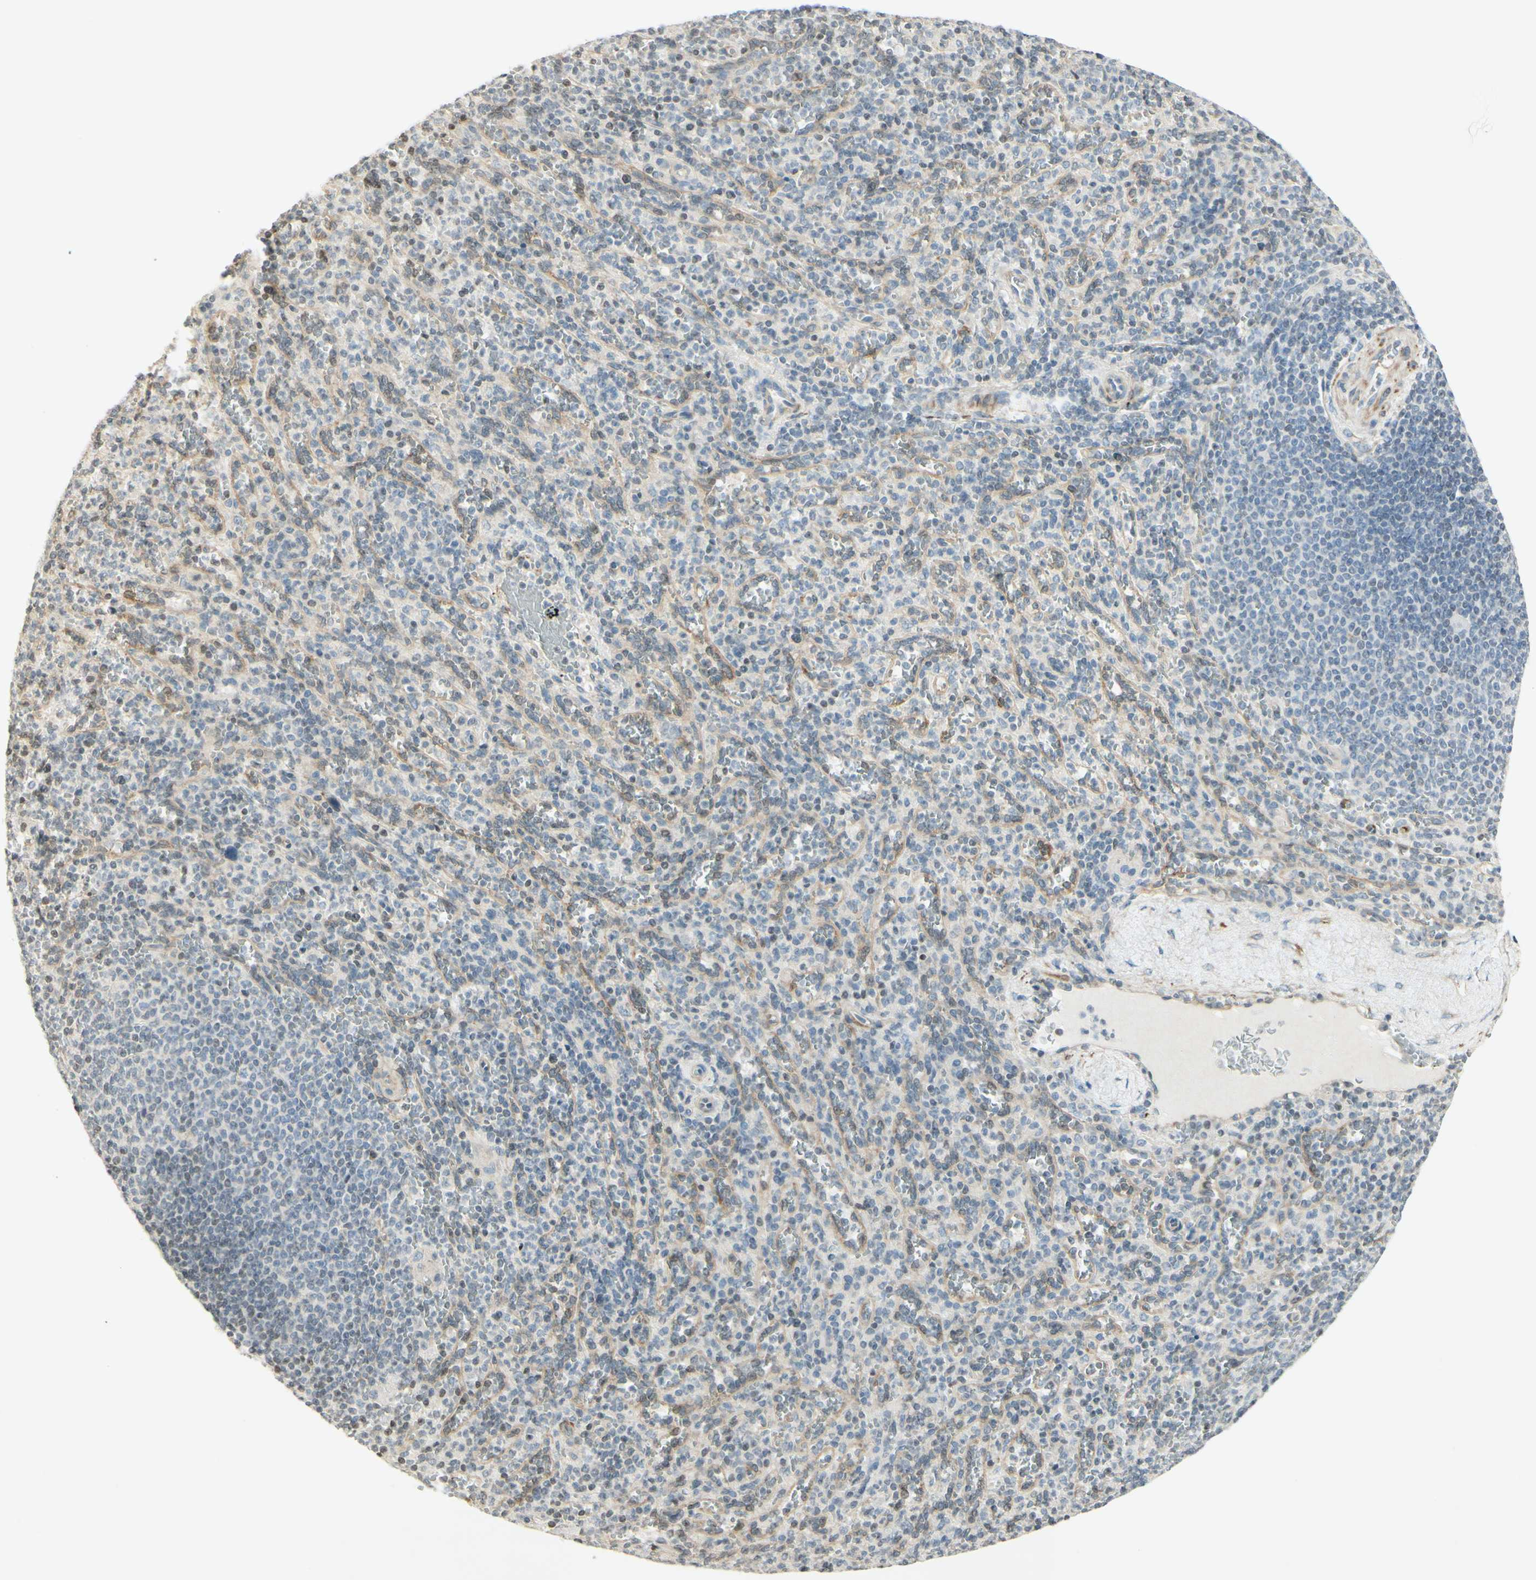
{"staining": {"intensity": "negative", "quantity": "none", "location": "none"}, "tissue": "spleen", "cell_type": "Cells in red pulp", "image_type": "normal", "snomed": [{"axis": "morphology", "description": "Normal tissue, NOS"}, {"axis": "topography", "description": "Spleen"}], "caption": "IHC image of benign human spleen stained for a protein (brown), which shows no positivity in cells in red pulp.", "gene": "MAP1B", "patient": {"sex": "male", "age": 36}}